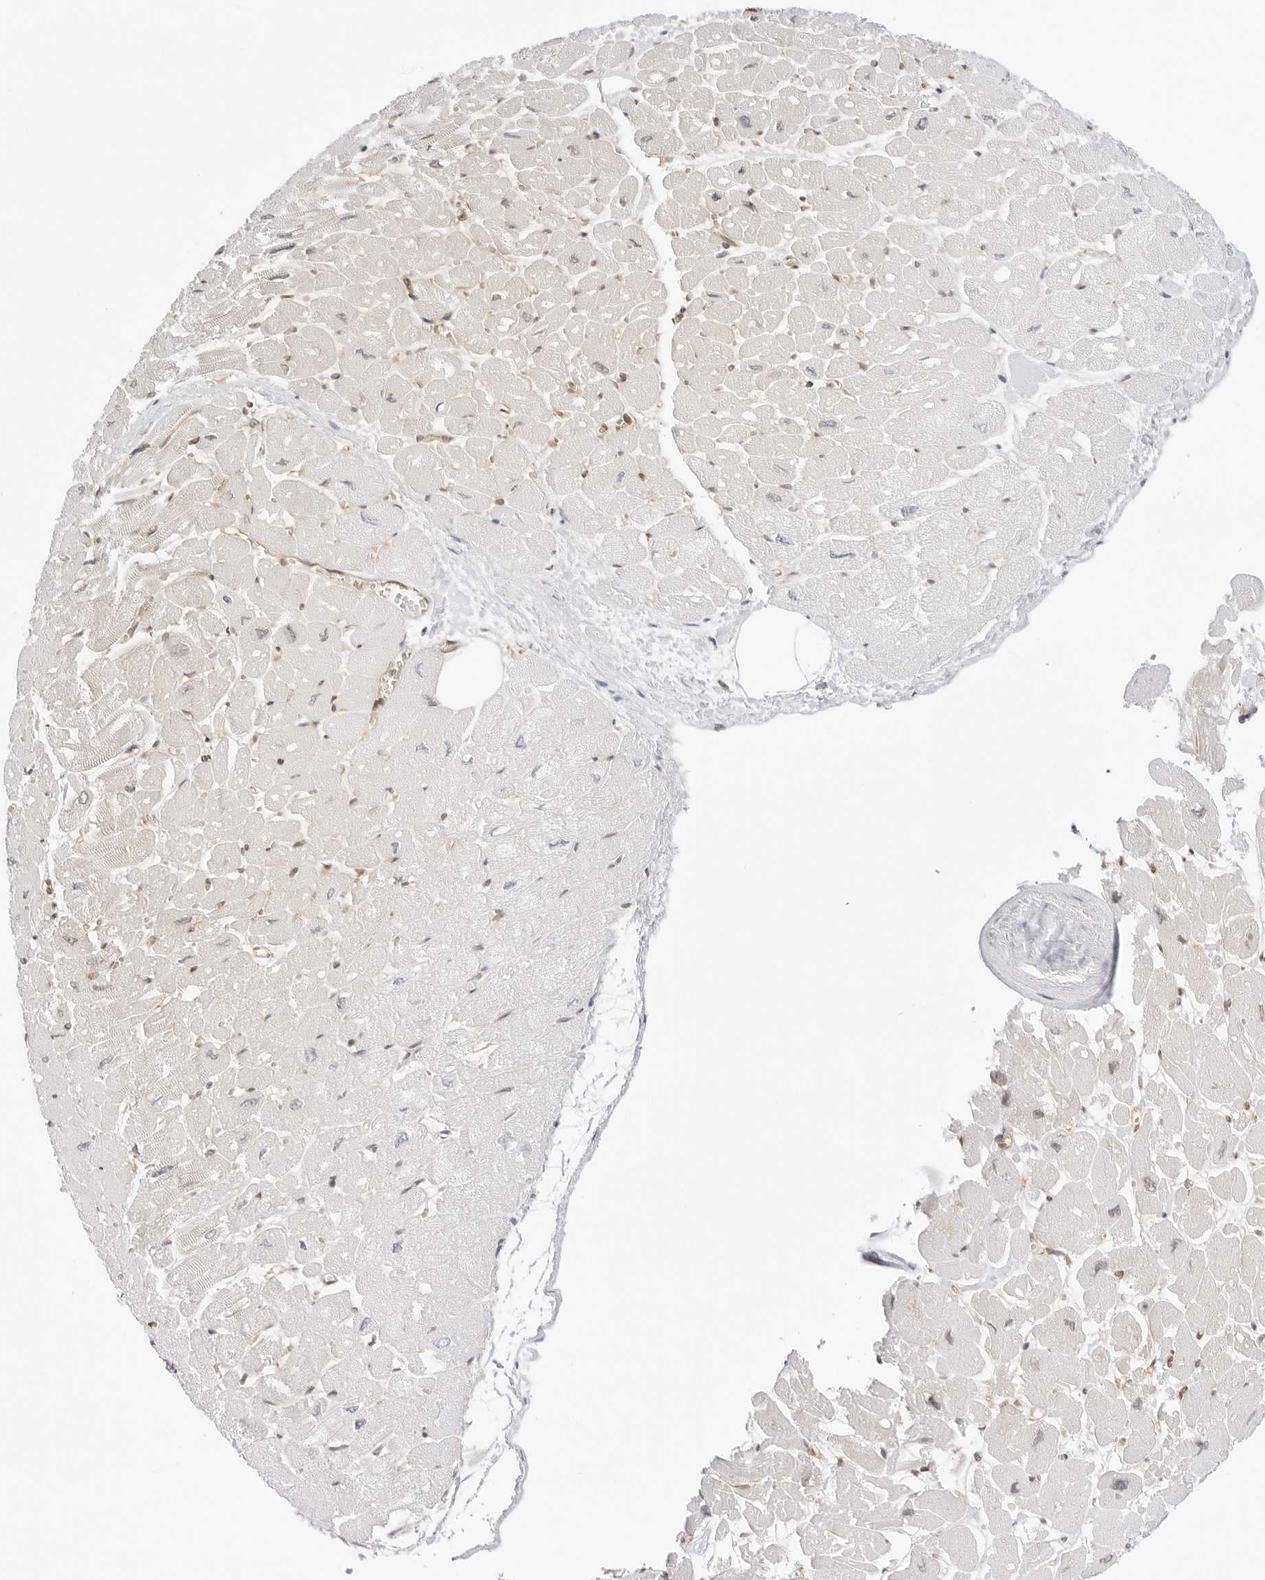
{"staining": {"intensity": "weak", "quantity": "<25%", "location": "cytoplasmic/membranous,nuclear"}, "tissue": "heart muscle", "cell_type": "Cardiomyocytes", "image_type": "normal", "snomed": [{"axis": "morphology", "description": "Normal tissue, NOS"}, {"axis": "topography", "description": "Heart"}], "caption": "Immunohistochemistry (IHC) micrograph of normal heart muscle stained for a protein (brown), which exhibits no expression in cardiomyocytes. The staining is performed using DAB (3,3'-diaminobenzidine) brown chromogen with nuclei counter-stained in using hematoxylin.", "gene": "NUDC", "patient": {"sex": "male", "age": 54}}